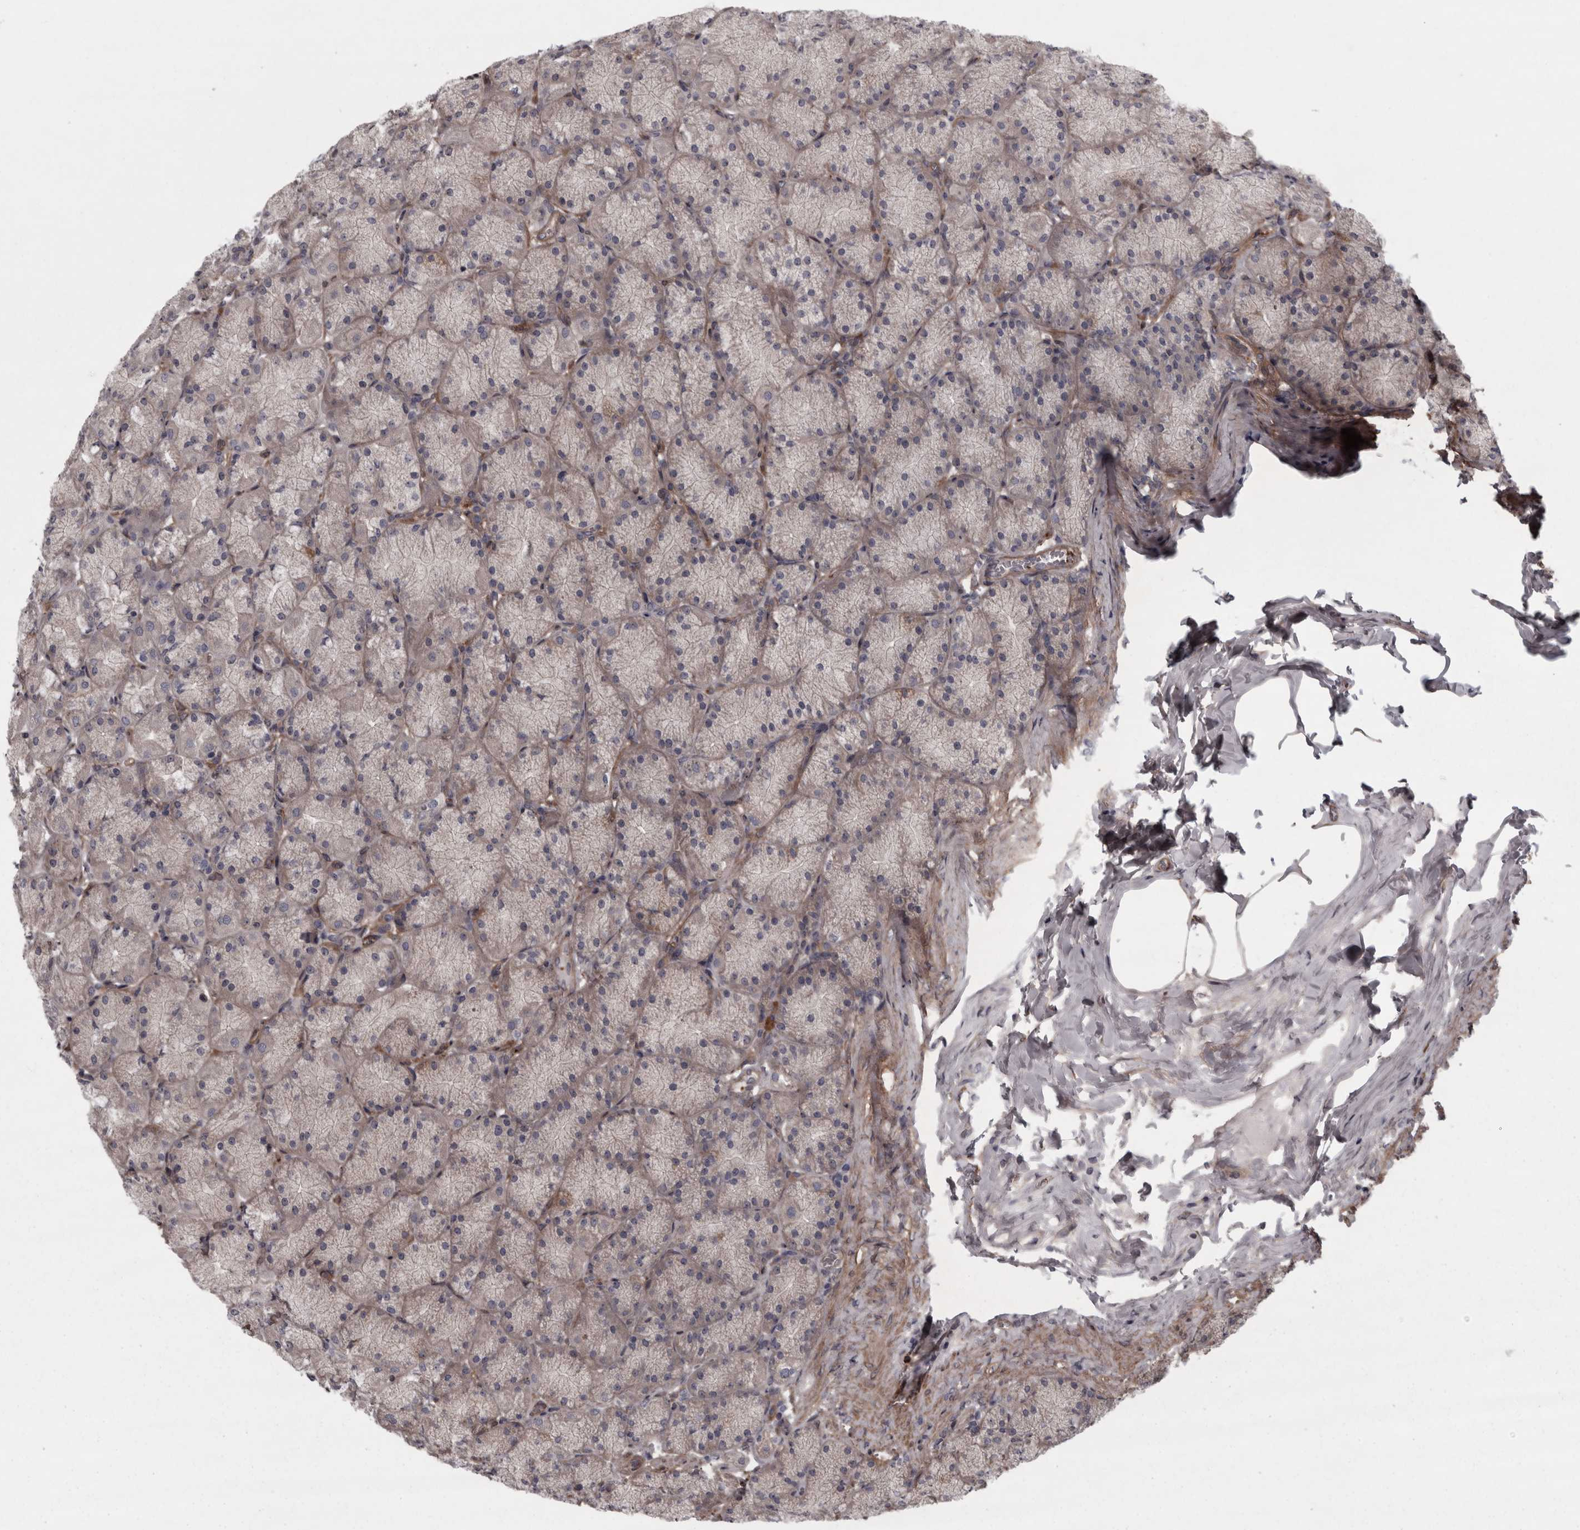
{"staining": {"intensity": "negative", "quantity": "none", "location": "none"}, "tissue": "stomach", "cell_type": "Glandular cells", "image_type": "normal", "snomed": [{"axis": "morphology", "description": "Normal tissue, NOS"}, {"axis": "topography", "description": "Stomach, upper"}], "caption": "The immunohistochemistry image has no significant positivity in glandular cells of stomach. (DAB (3,3'-diaminobenzidine) IHC, high magnification).", "gene": "RSU1", "patient": {"sex": "female", "age": 56}}